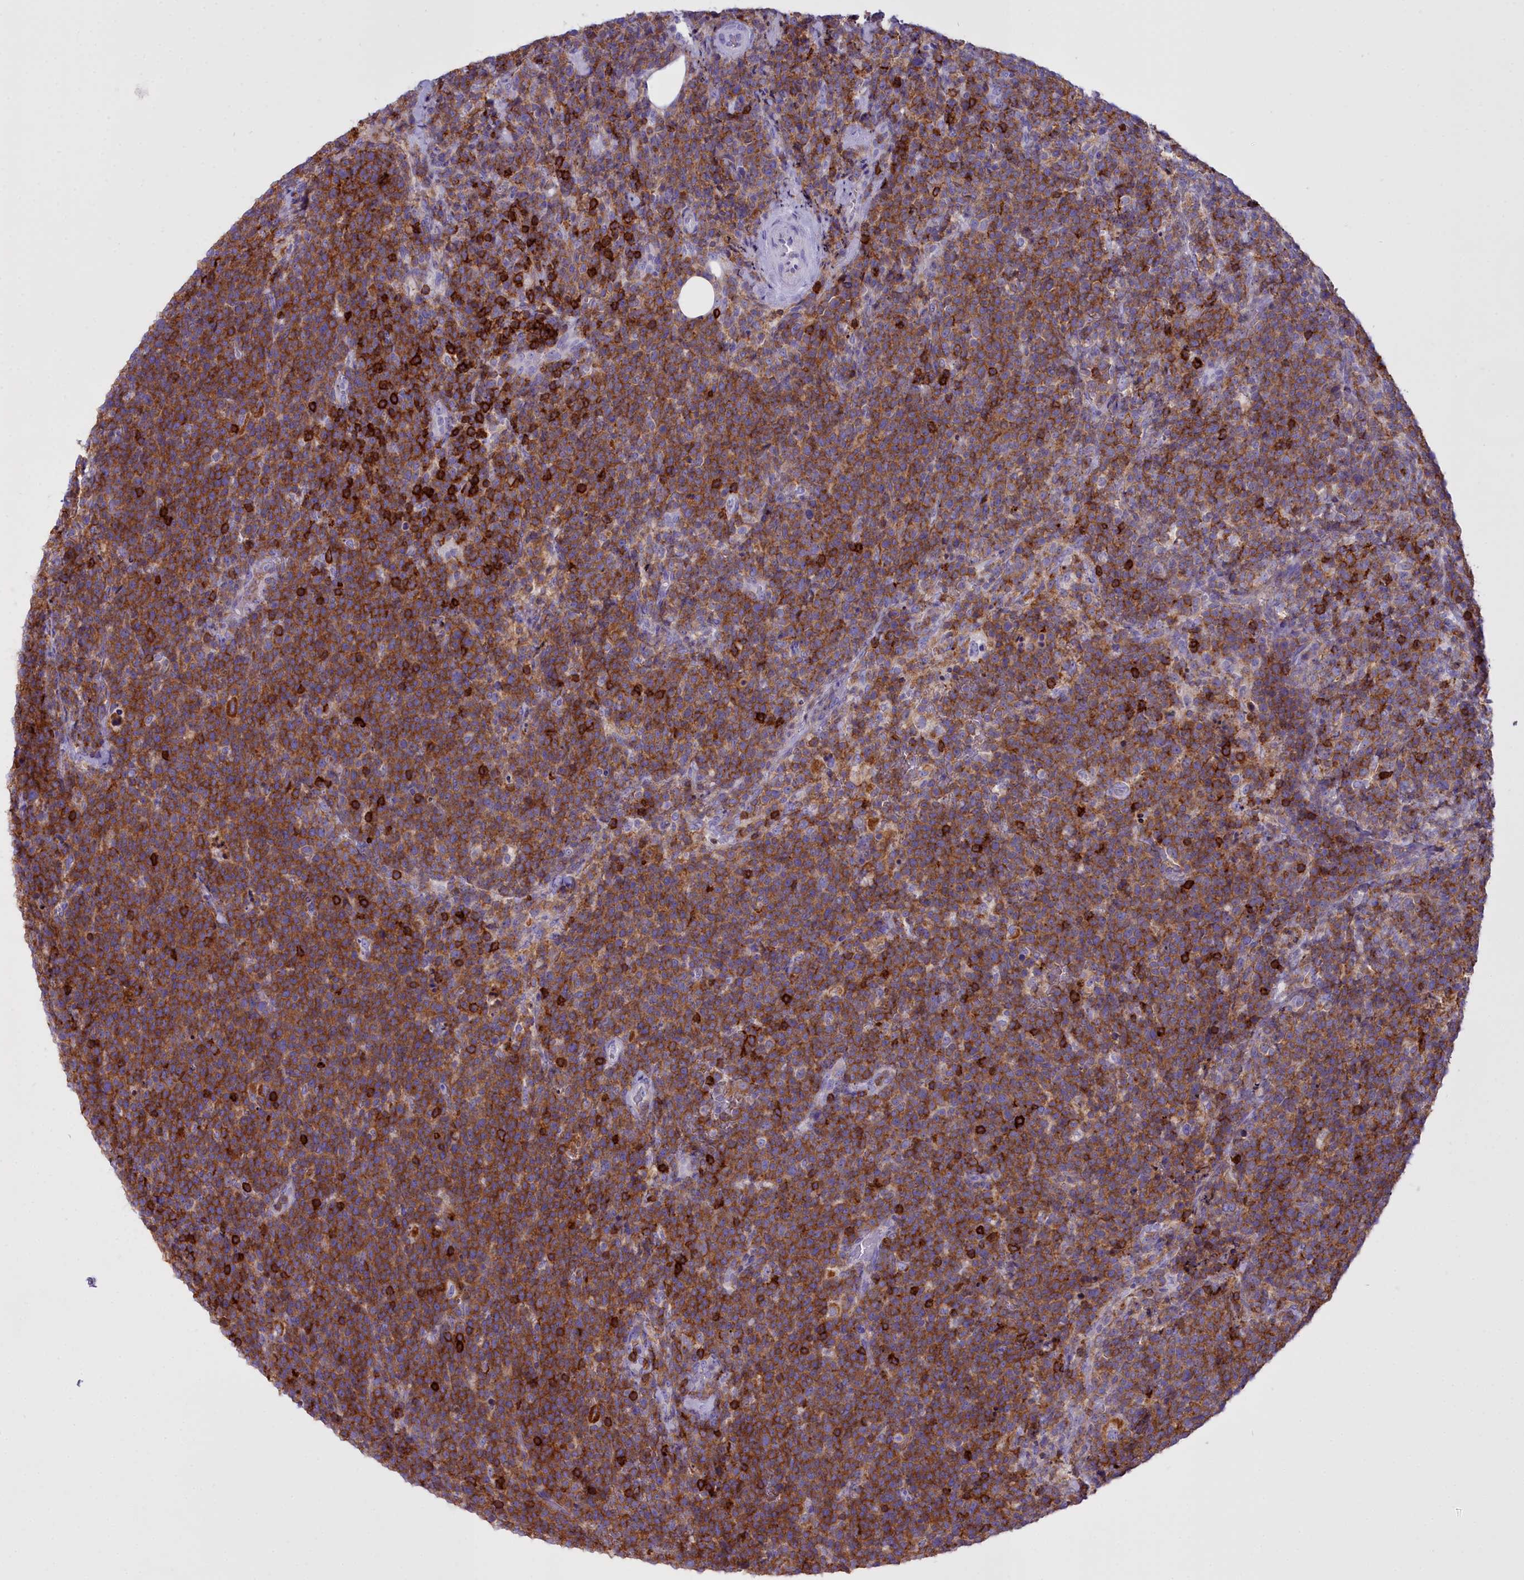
{"staining": {"intensity": "moderate", "quantity": ">75%", "location": "cytoplasmic/membranous"}, "tissue": "lymphoma", "cell_type": "Tumor cells", "image_type": "cancer", "snomed": [{"axis": "morphology", "description": "Malignant lymphoma, non-Hodgkin's type, High grade"}, {"axis": "topography", "description": "Lymph node"}], "caption": "A medium amount of moderate cytoplasmic/membranous positivity is appreciated in about >75% of tumor cells in malignant lymphoma, non-Hodgkin's type (high-grade) tissue. (DAB IHC with brightfield microscopy, high magnification).", "gene": "CD5", "patient": {"sex": "male", "age": 61}}